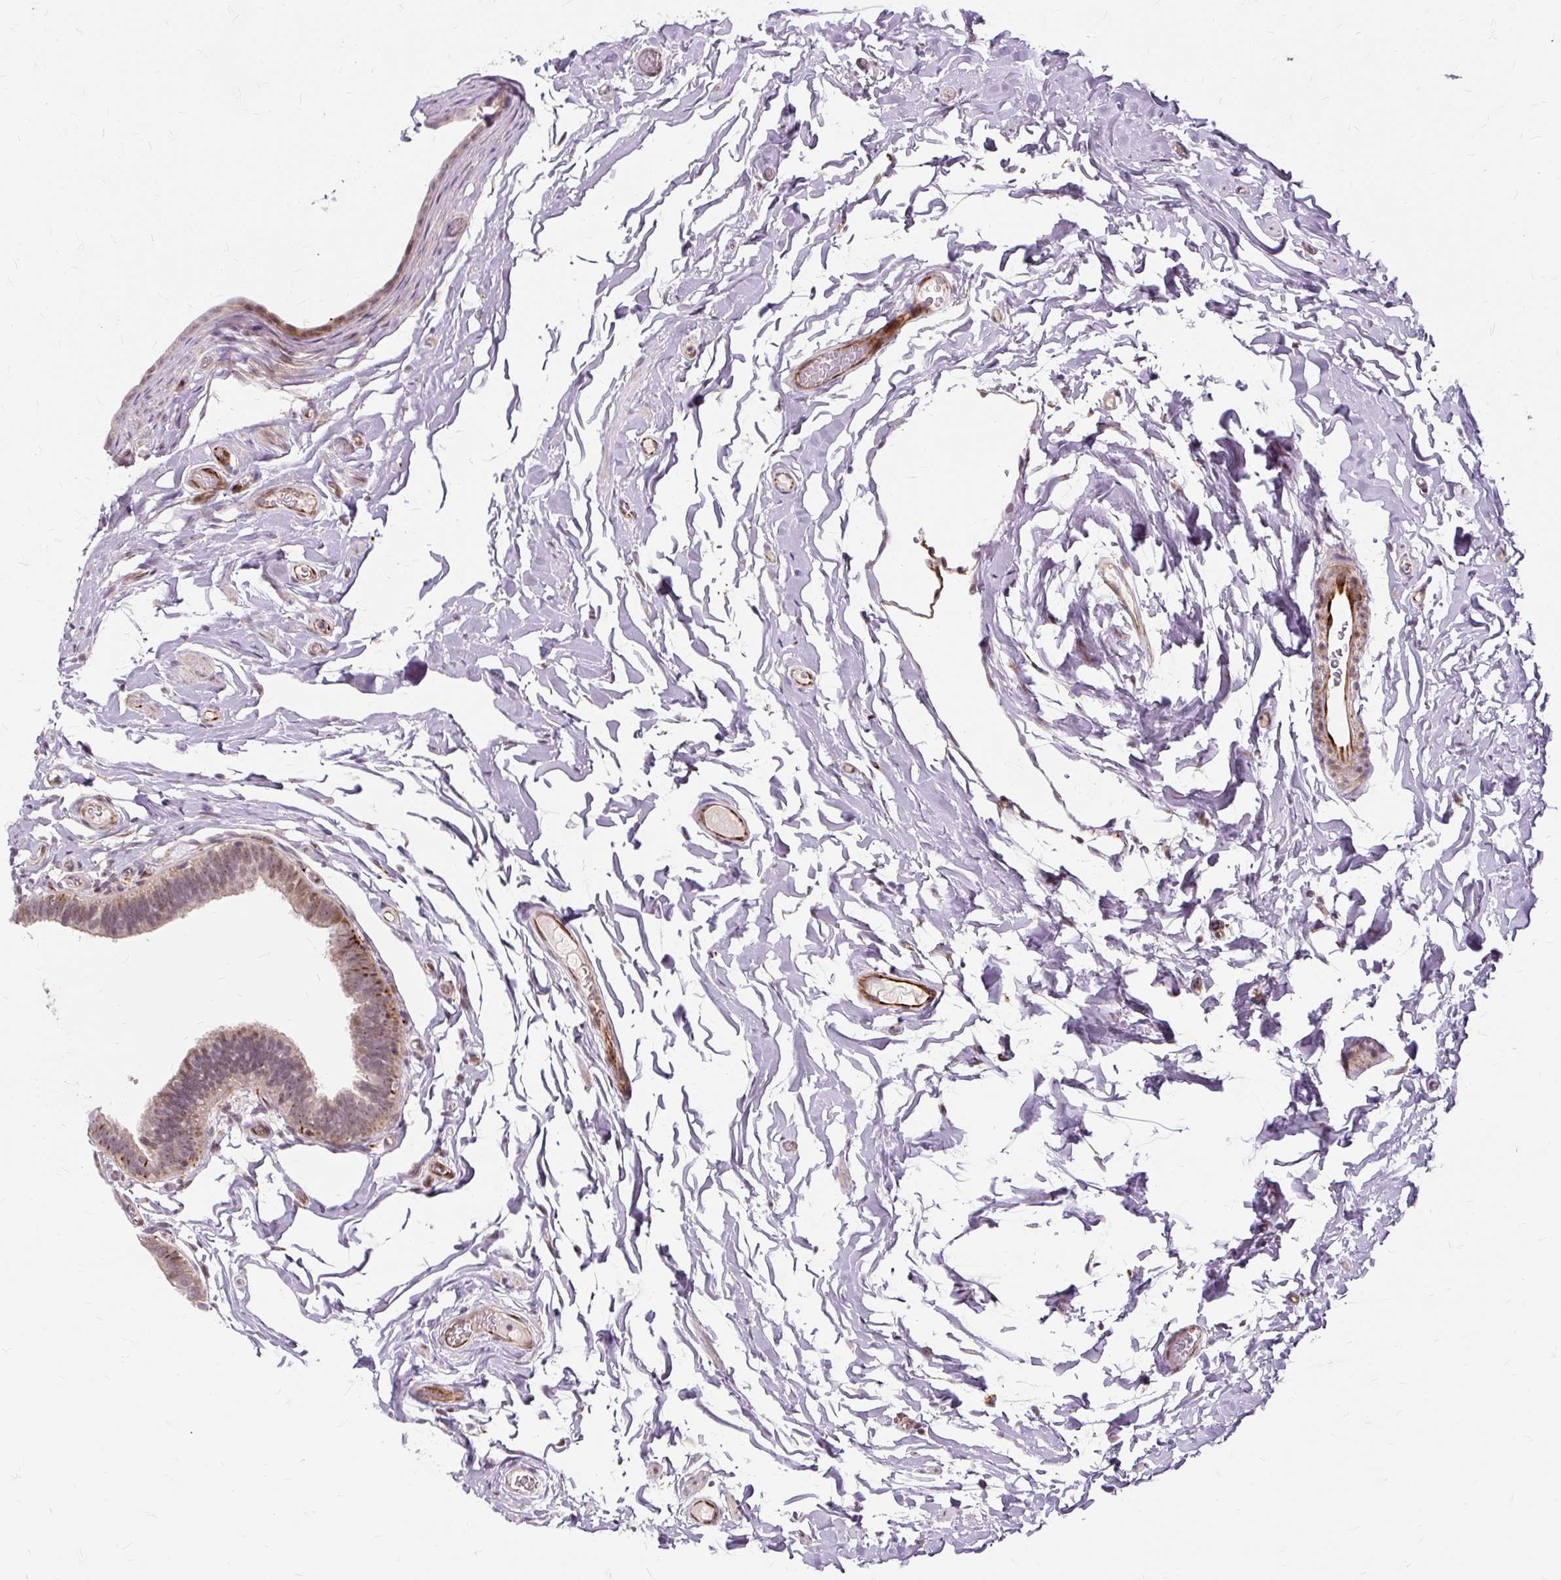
{"staining": {"intensity": "moderate", "quantity": "<25%", "location": "cytoplasmic/membranous,nuclear"}, "tissue": "epididymis", "cell_type": "Glandular cells", "image_type": "normal", "snomed": [{"axis": "morphology", "description": "Normal tissue, NOS"}, {"axis": "morphology", "description": "Carcinoma, Embryonal, NOS"}, {"axis": "topography", "description": "Testis"}, {"axis": "topography", "description": "Epididymis"}], "caption": "Human epididymis stained with a brown dye reveals moderate cytoplasmic/membranous,nuclear positive expression in about <25% of glandular cells.", "gene": "MMACHC", "patient": {"sex": "male", "age": 36}}